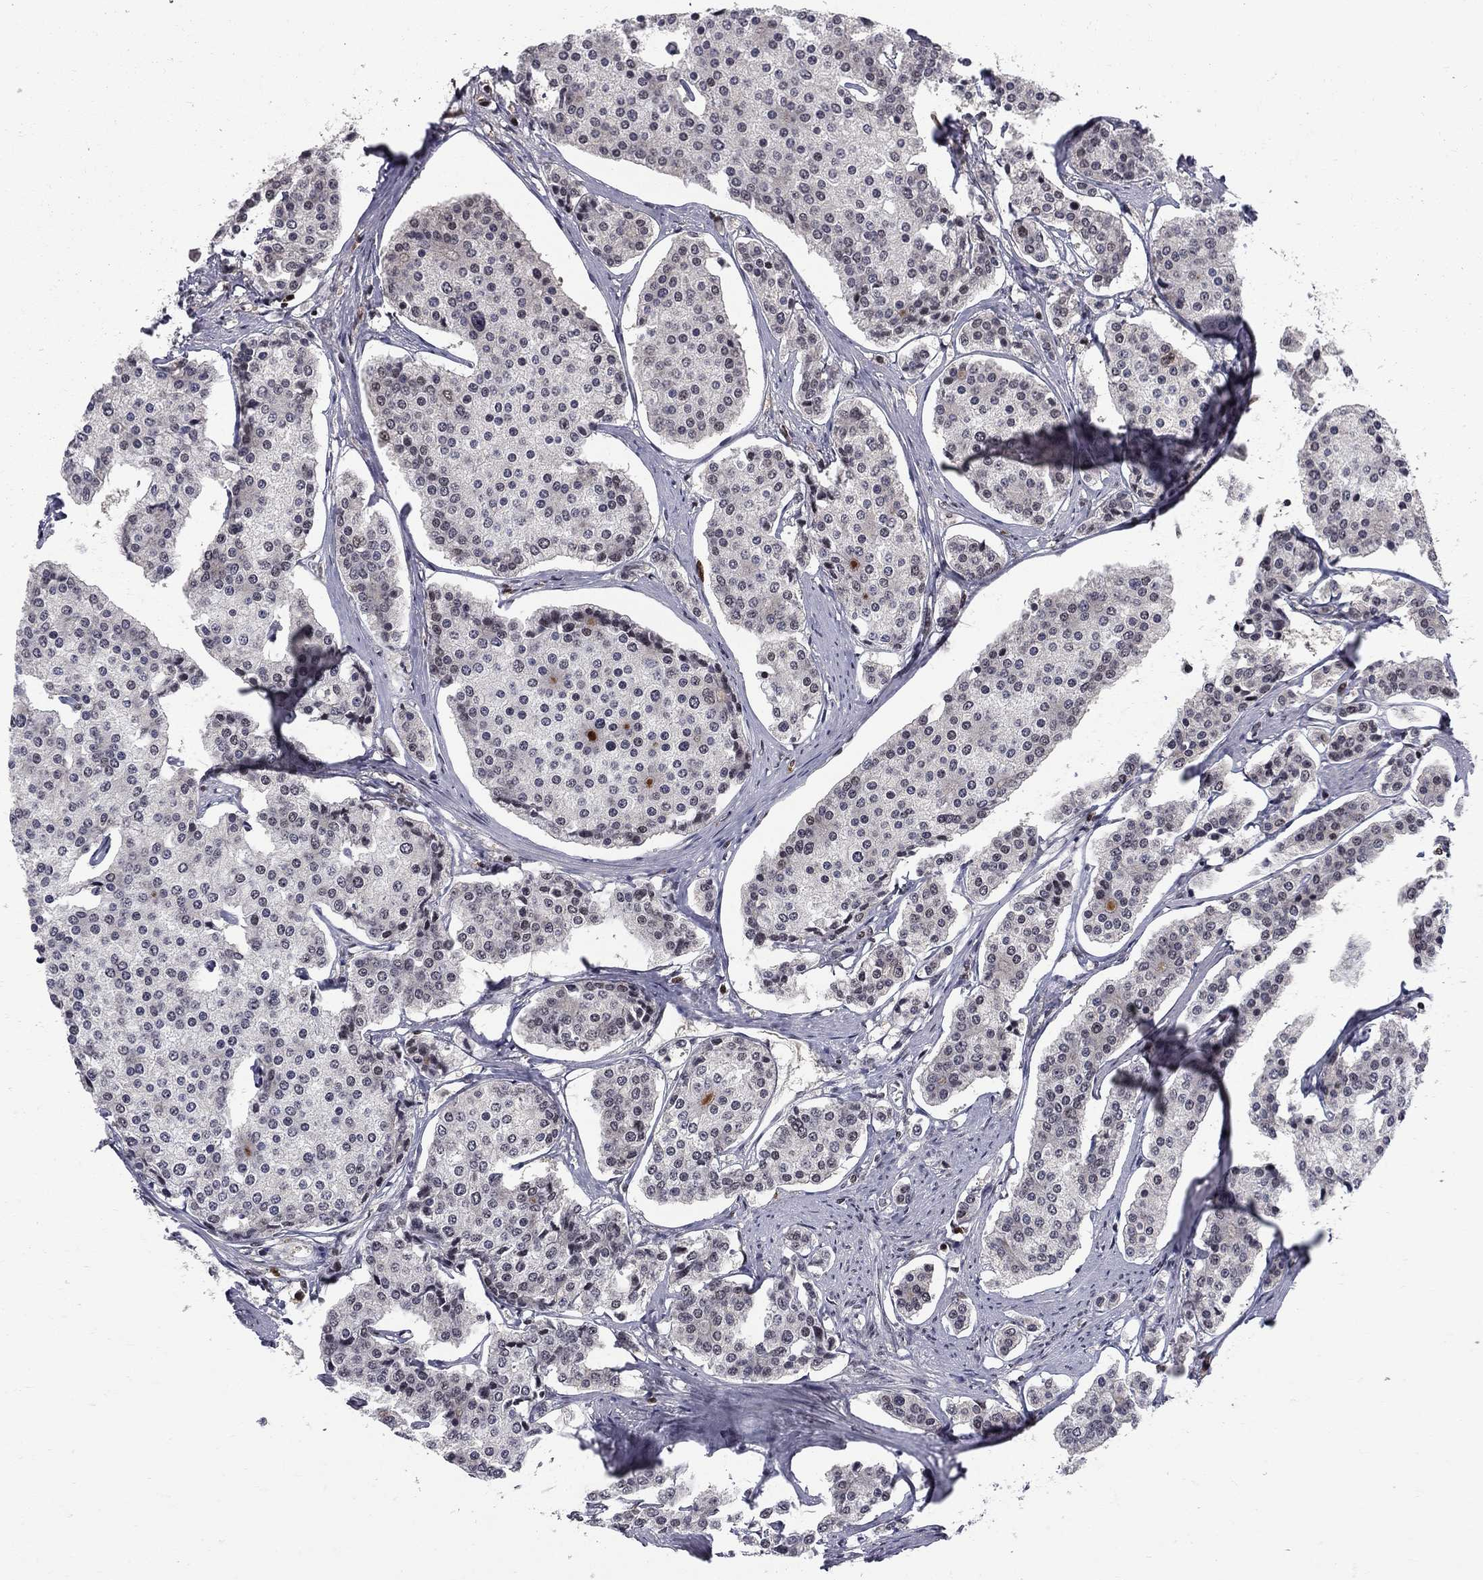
{"staining": {"intensity": "negative", "quantity": "none", "location": "none"}, "tissue": "carcinoid", "cell_type": "Tumor cells", "image_type": "cancer", "snomed": [{"axis": "morphology", "description": "Carcinoid, malignant, NOS"}, {"axis": "topography", "description": "Small intestine"}], "caption": "DAB immunohistochemical staining of human malignant carcinoid shows no significant positivity in tumor cells.", "gene": "RNASEH2C", "patient": {"sex": "female", "age": 65}}